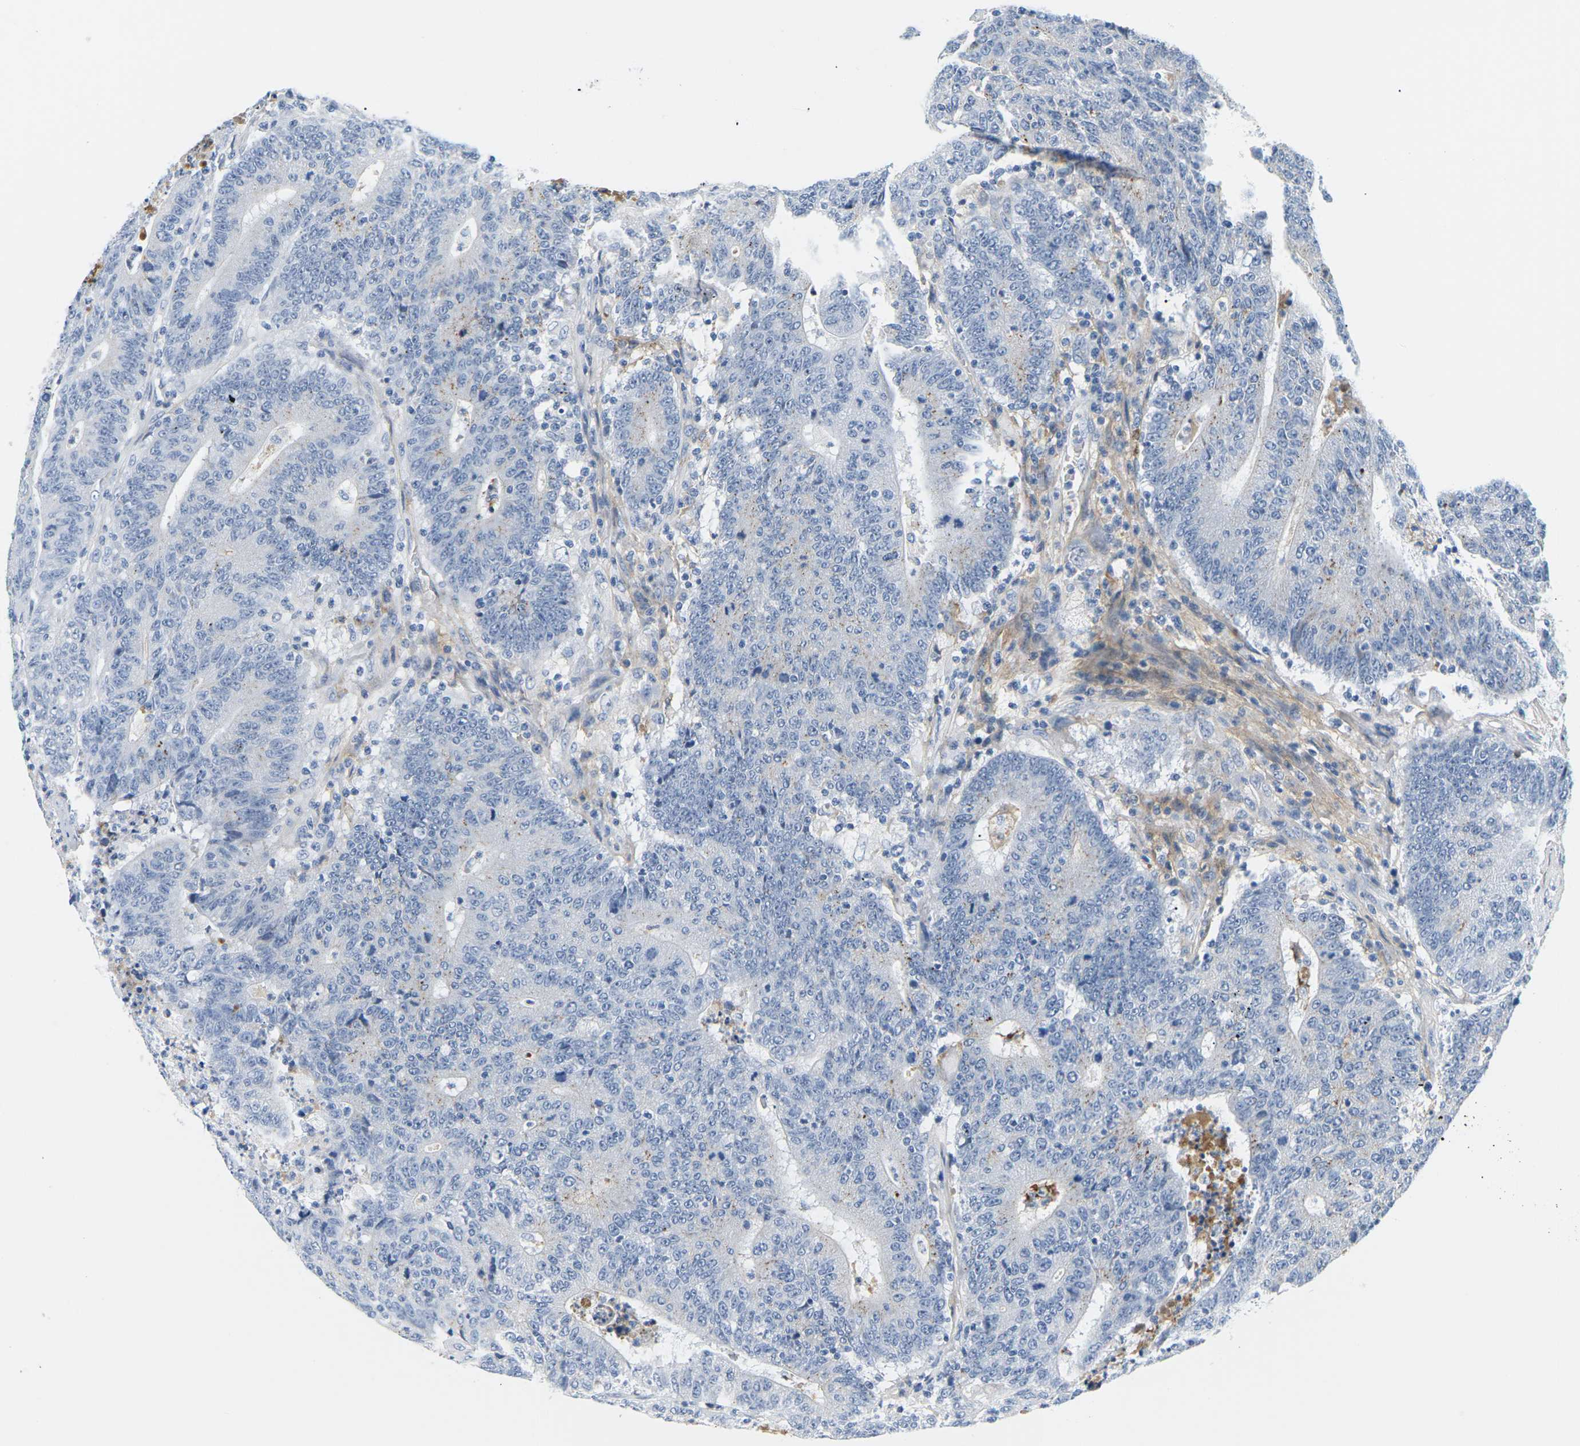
{"staining": {"intensity": "negative", "quantity": "none", "location": "none"}, "tissue": "colorectal cancer", "cell_type": "Tumor cells", "image_type": "cancer", "snomed": [{"axis": "morphology", "description": "Normal tissue, NOS"}, {"axis": "morphology", "description": "Adenocarcinoma, NOS"}, {"axis": "topography", "description": "Colon"}], "caption": "A micrograph of human colorectal adenocarcinoma is negative for staining in tumor cells. The staining was performed using DAB (3,3'-diaminobenzidine) to visualize the protein expression in brown, while the nuclei were stained in blue with hematoxylin (Magnification: 20x).", "gene": "APOB", "patient": {"sex": "female", "age": 75}}